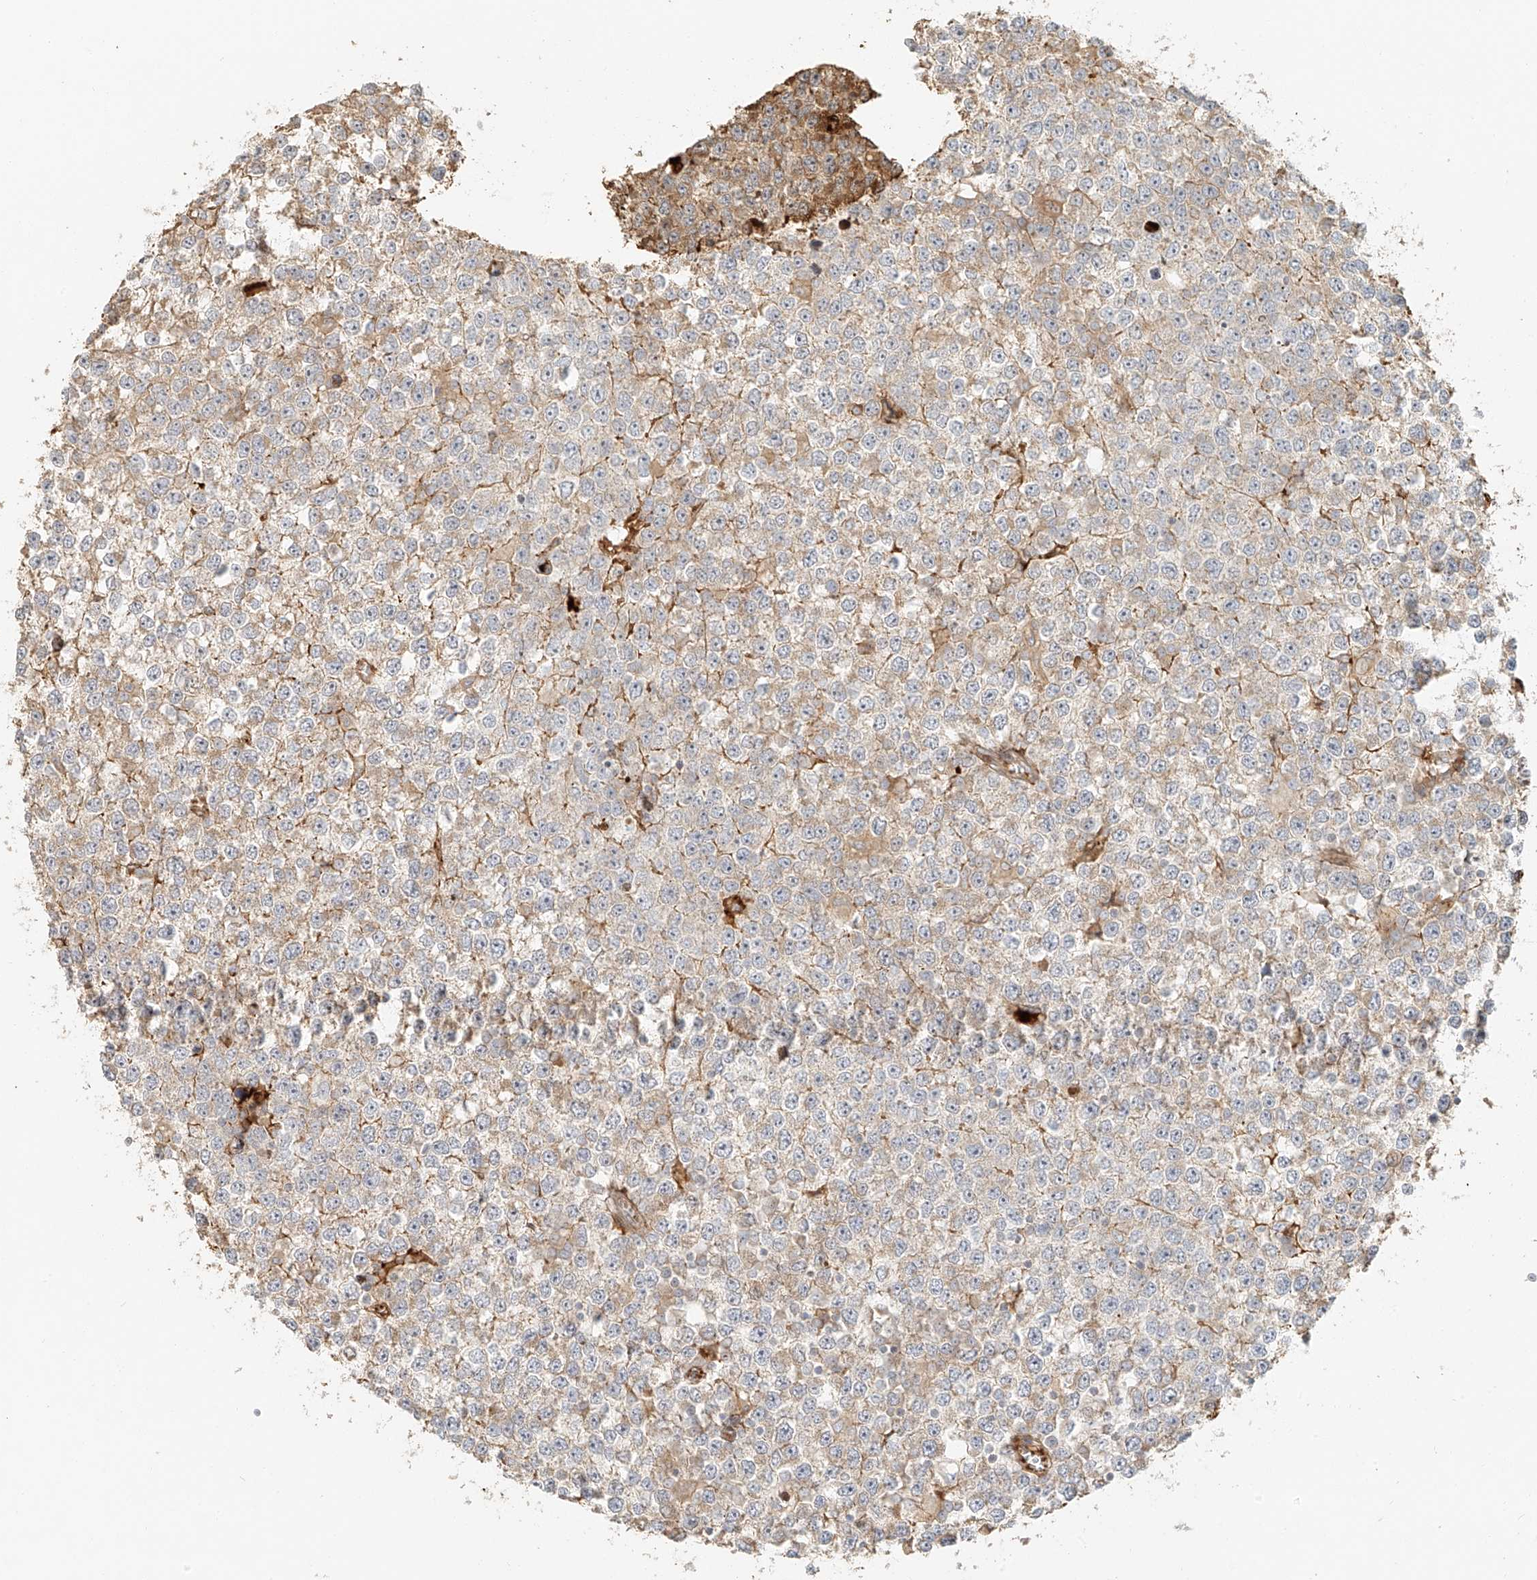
{"staining": {"intensity": "weak", "quantity": "25%-75%", "location": "cytoplasmic/membranous"}, "tissue": "testis cancer", "cell_type": "Tumor cells", "image_type": "cancer", "snomed": [{"axis": "morphology", "description": "Seminoma, NOS"}, {"axis": "topography", "description": "Testis"}], "caption": "Protein staining of testis cancer tissue shows weak cytoplasmic/membranous positivity in about 25%-75% of tumor cells. (Stains: DAB in brown, nuclei in blue, Microscopy: brightfield microscopy at high magnification).", "gene": "MIPEP", "patient": {"sex": "male", "age": 65}}